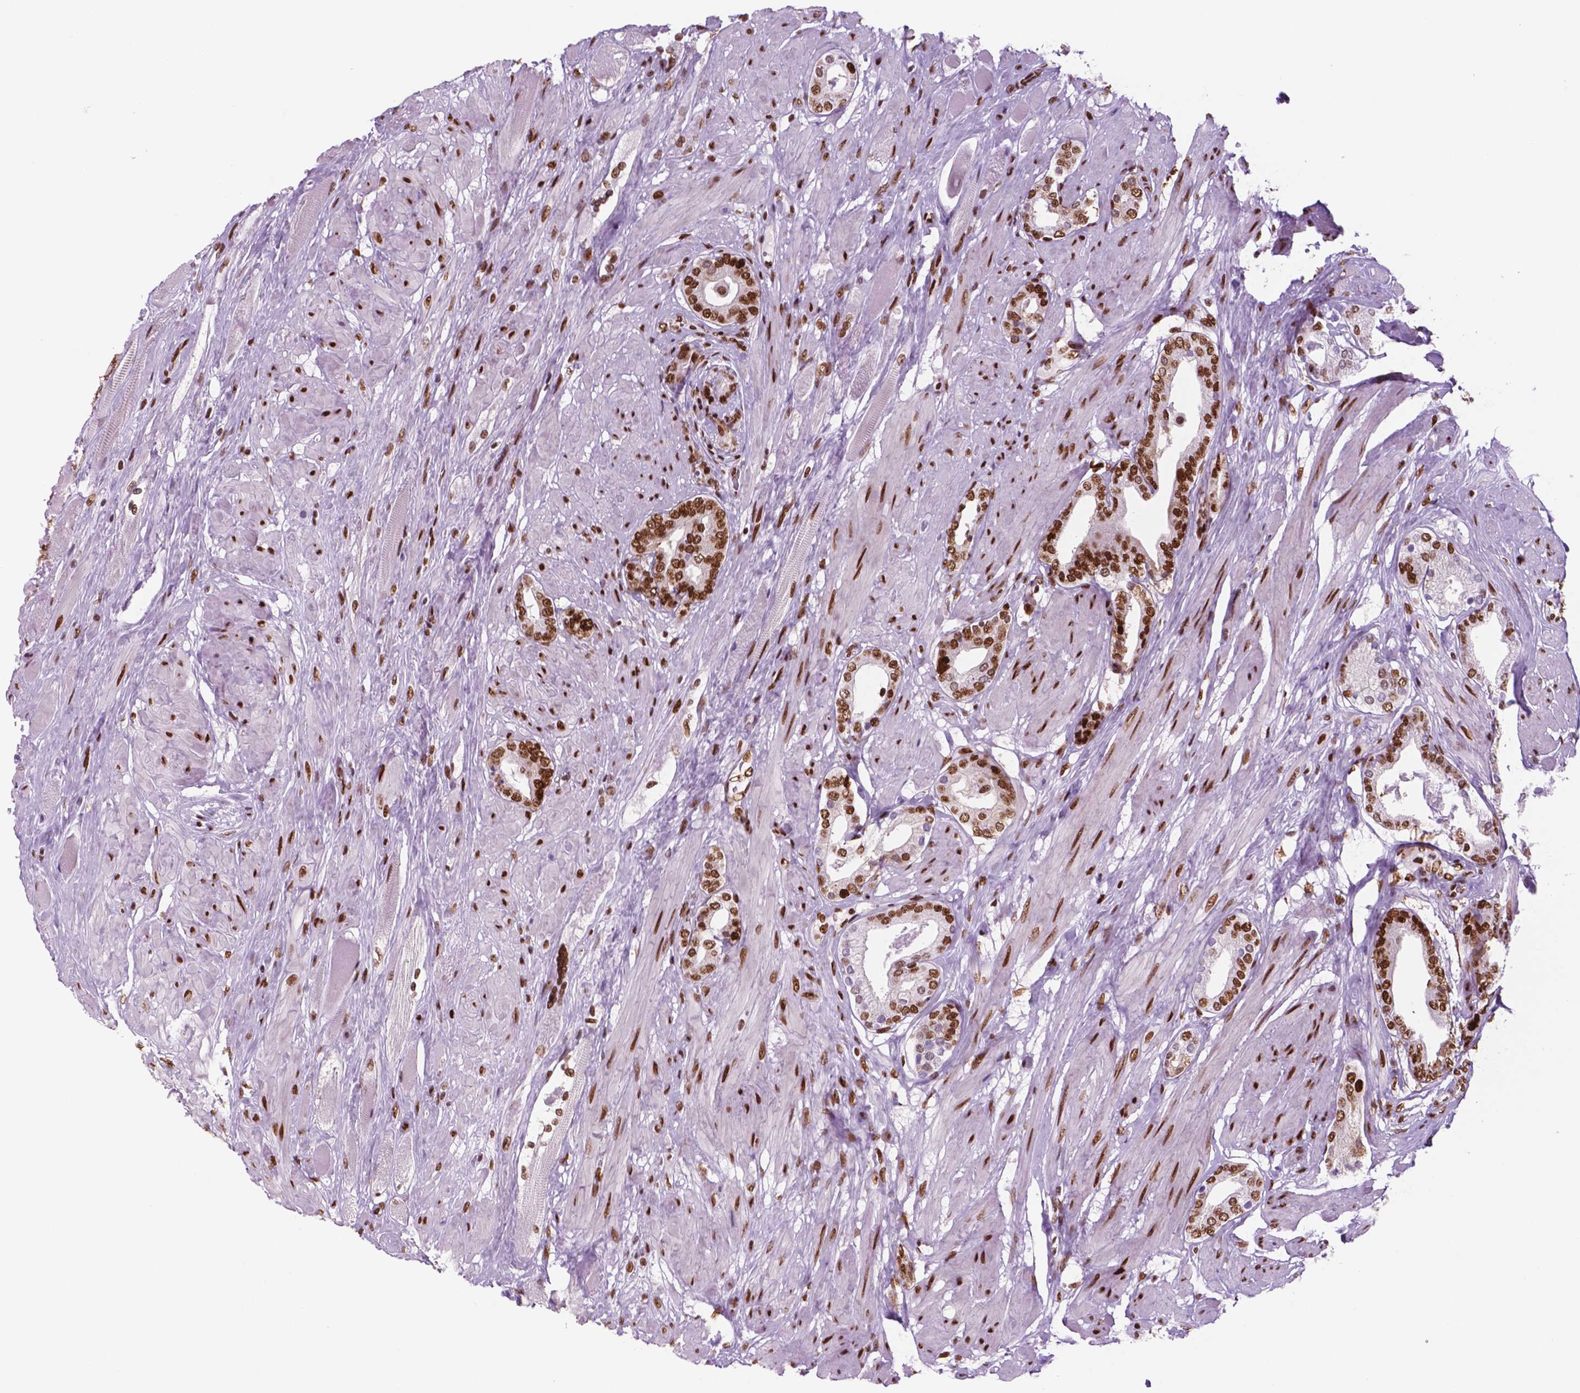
{"staining": {"intensity": "strong", "quantity": ">75%", "location": "nuclear"}, "tissue": "prostate cancer", "cell_type": "Tumor cells", "image_type": "cancer", "snomed": [{"axis": "morphology", "description": "Adenocarcinoma, High grade"}, {"axis": "topography", "description": "Prostate"}], "caption": "Tumor cells demonstrate strong nuclear expression in approximately >75% of cells in high-grade adenocarcinoma (prostate).", "gene": "MSH6", "patient": {"sex": "male", "age": 56}}